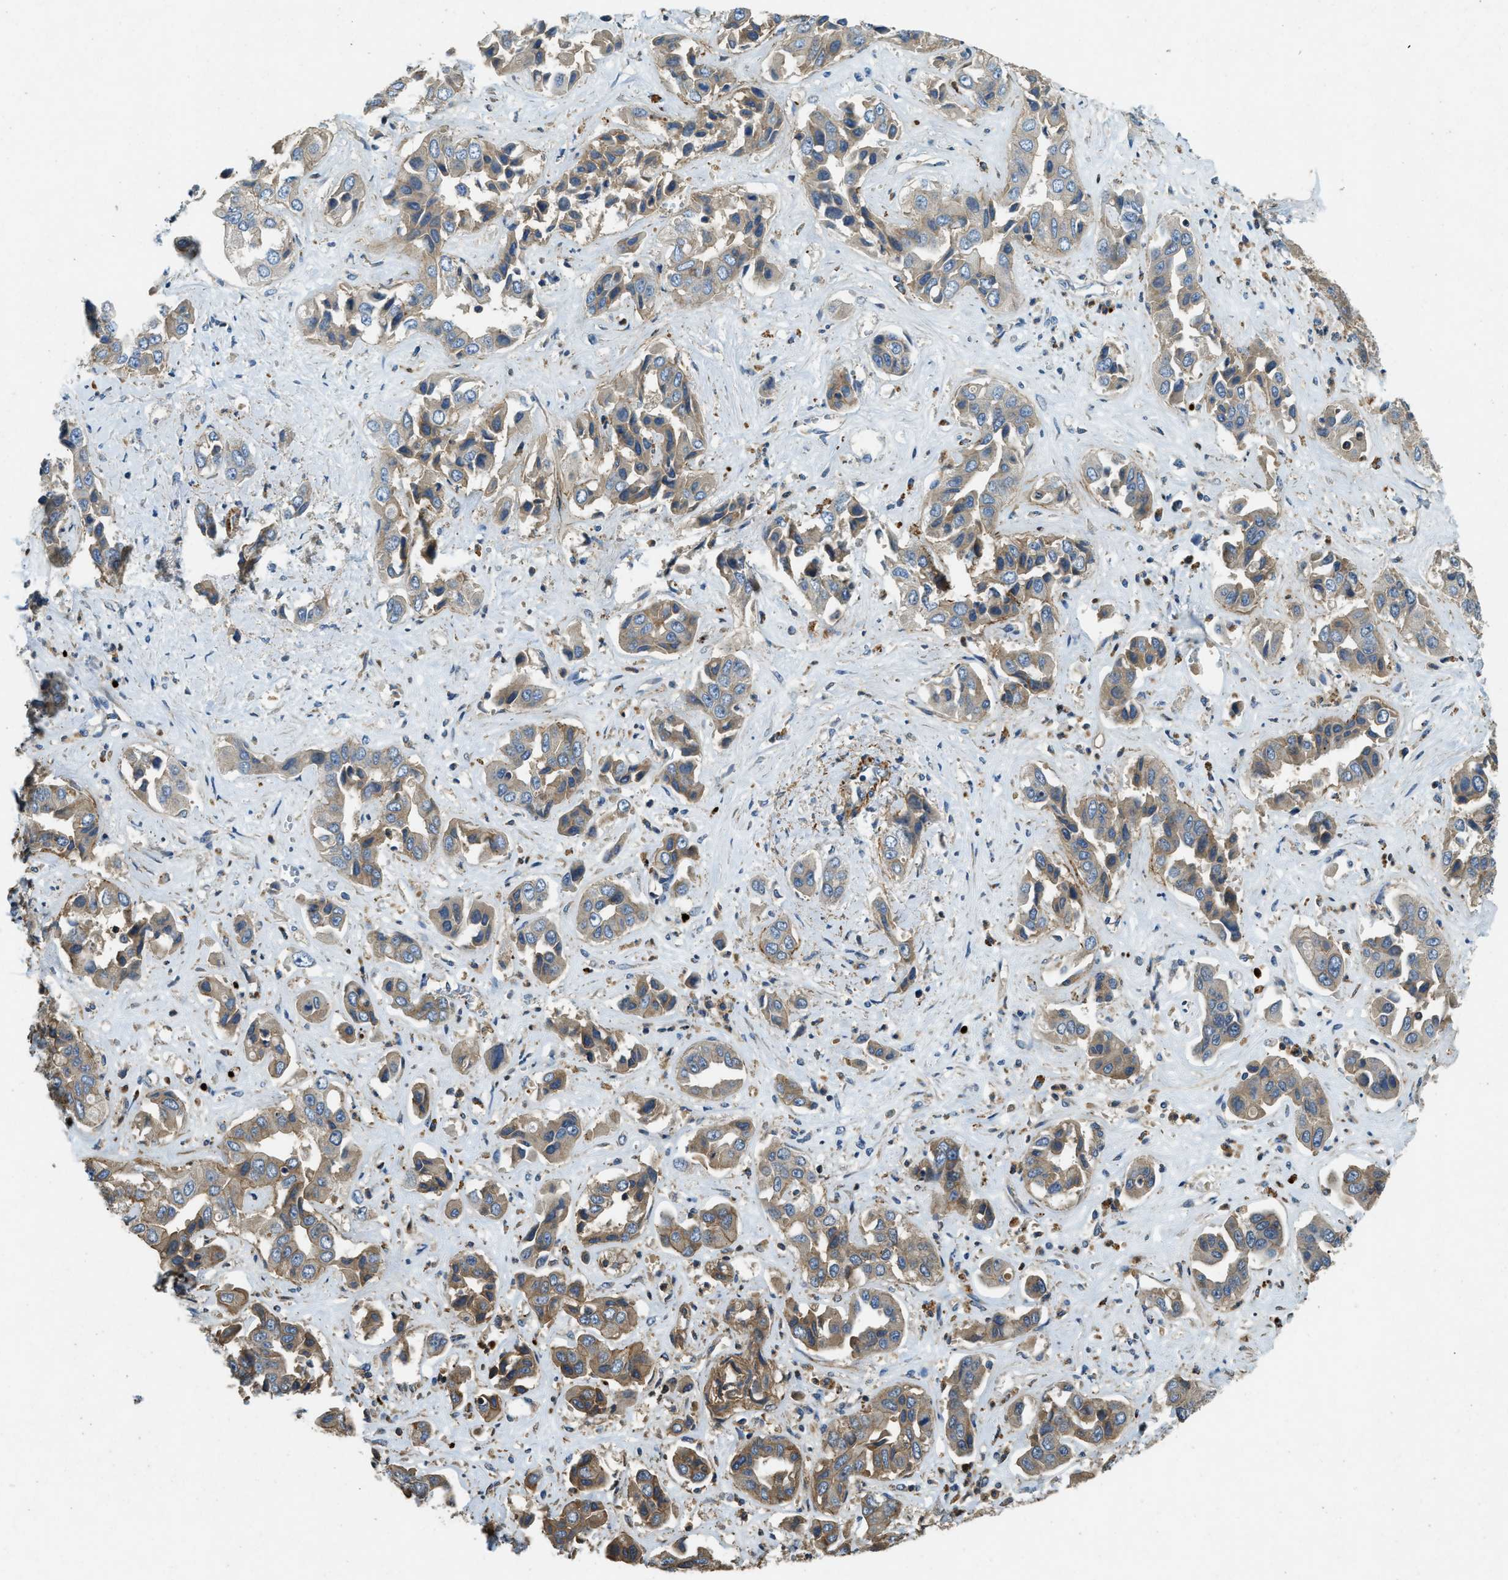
{"staining": {"intensity": "weak", "quantity": "25%-75%", "location": "cytoplasmic/membranous"}, "tissue": "liver cancer", "cell_type": "Tumor cells", "image_type": "cancer", "snomed": [{"axis": "morphology", "description": "Cholangiocarcinoma"}, {"axis": "topography", "description": "Liver"}], "caption": "Liver cancer (cholangiocarcinoma) stained with a protein marker exhibits weak staining in tumor cells.", "gene": "ATP8B1", "patient": {"sex": "female", "age": 52}}